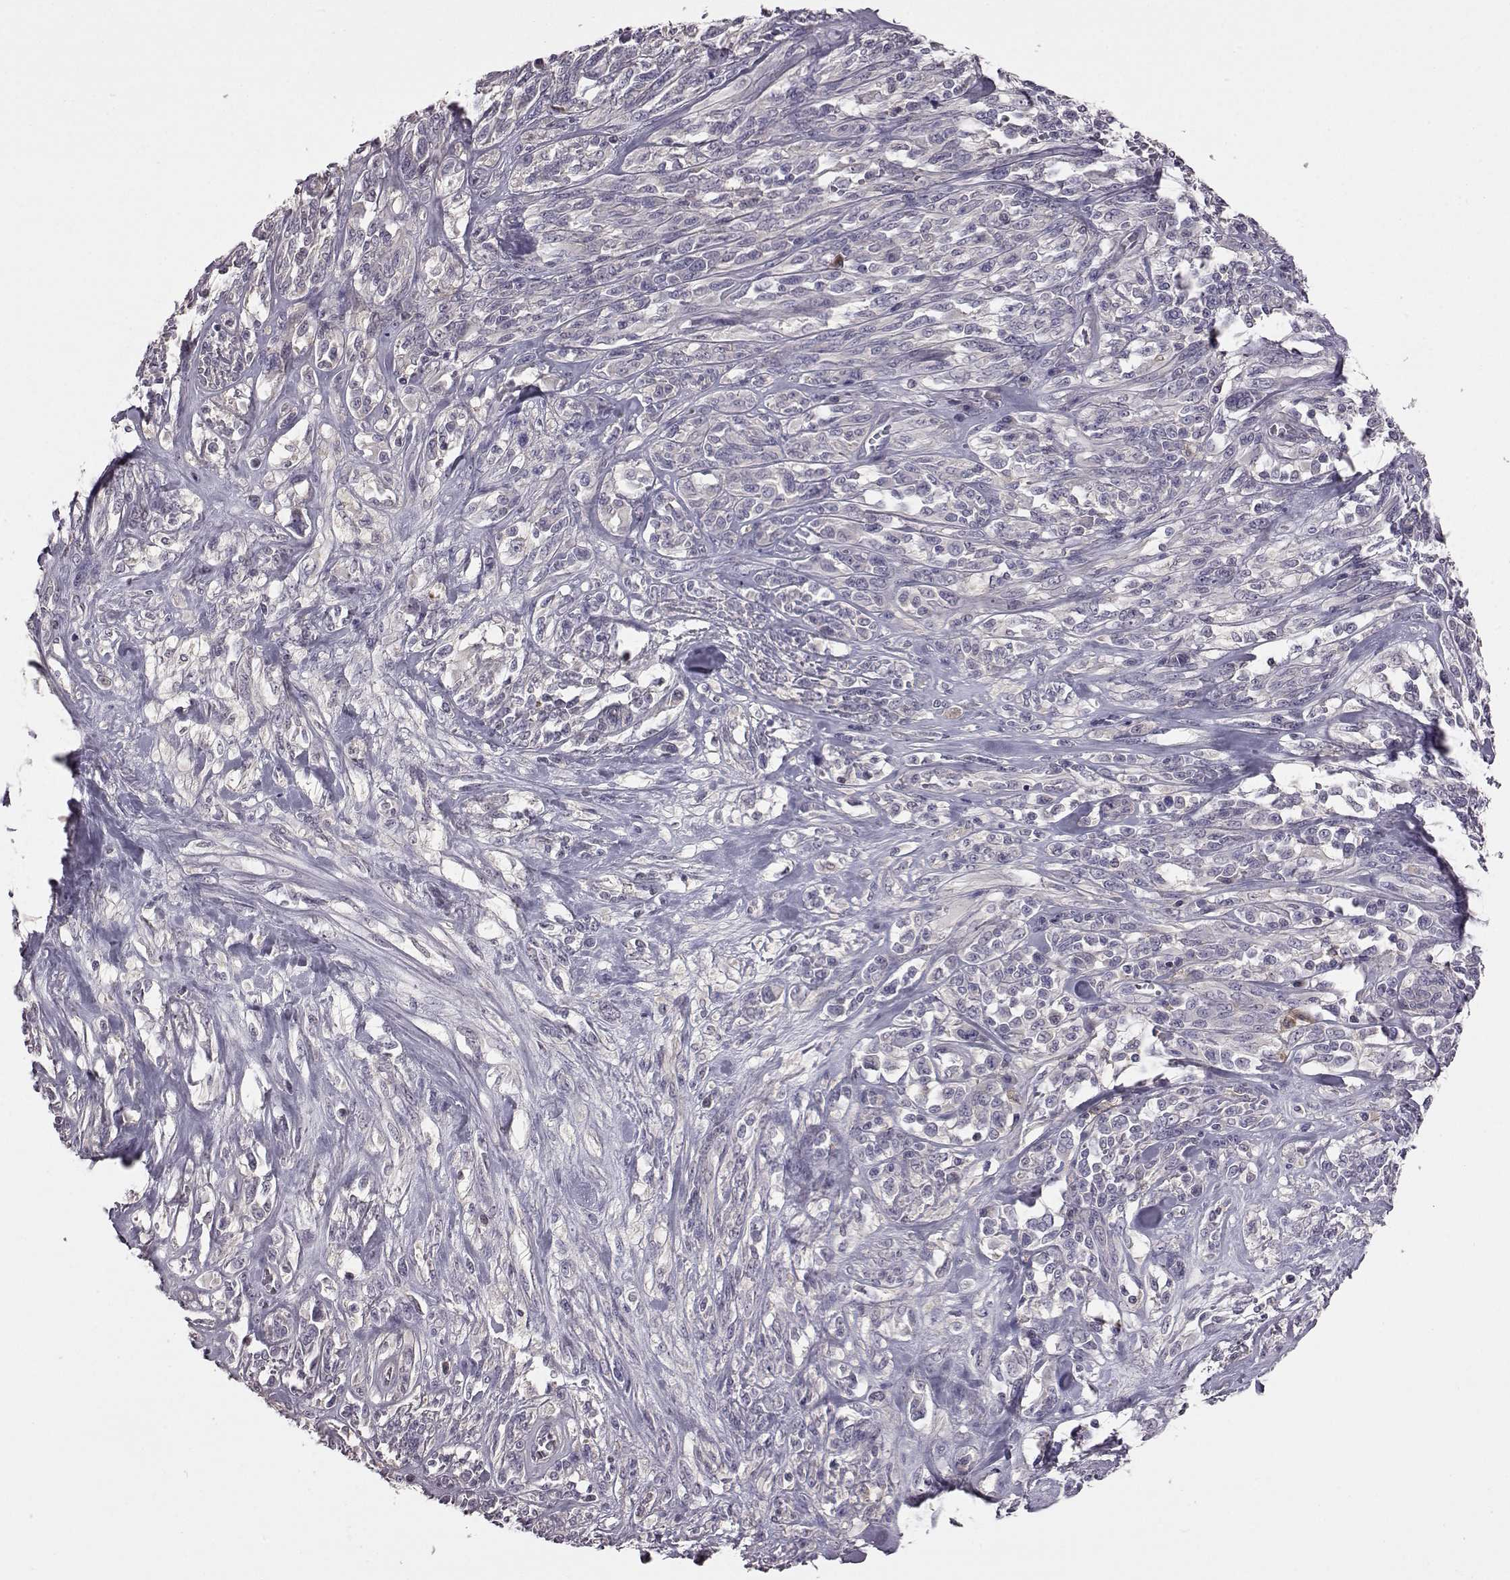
{"staining": {"intensity": "negative", "quantity": "none", "location": "none"}, "tissue": "melanoma", "cell_type": "Tumor cells", "image_type": "cancer", "snomed": [{"axis": "morphology", "description": "Malignant melanoma, NOS"}, {"axis": "topography", "description": "Skin"}], "caption": "The image shows no significant expression in tumor cells of melanoma.", "gene": "ADGRG2", "patient": {"sex": "female", "age": 91}}